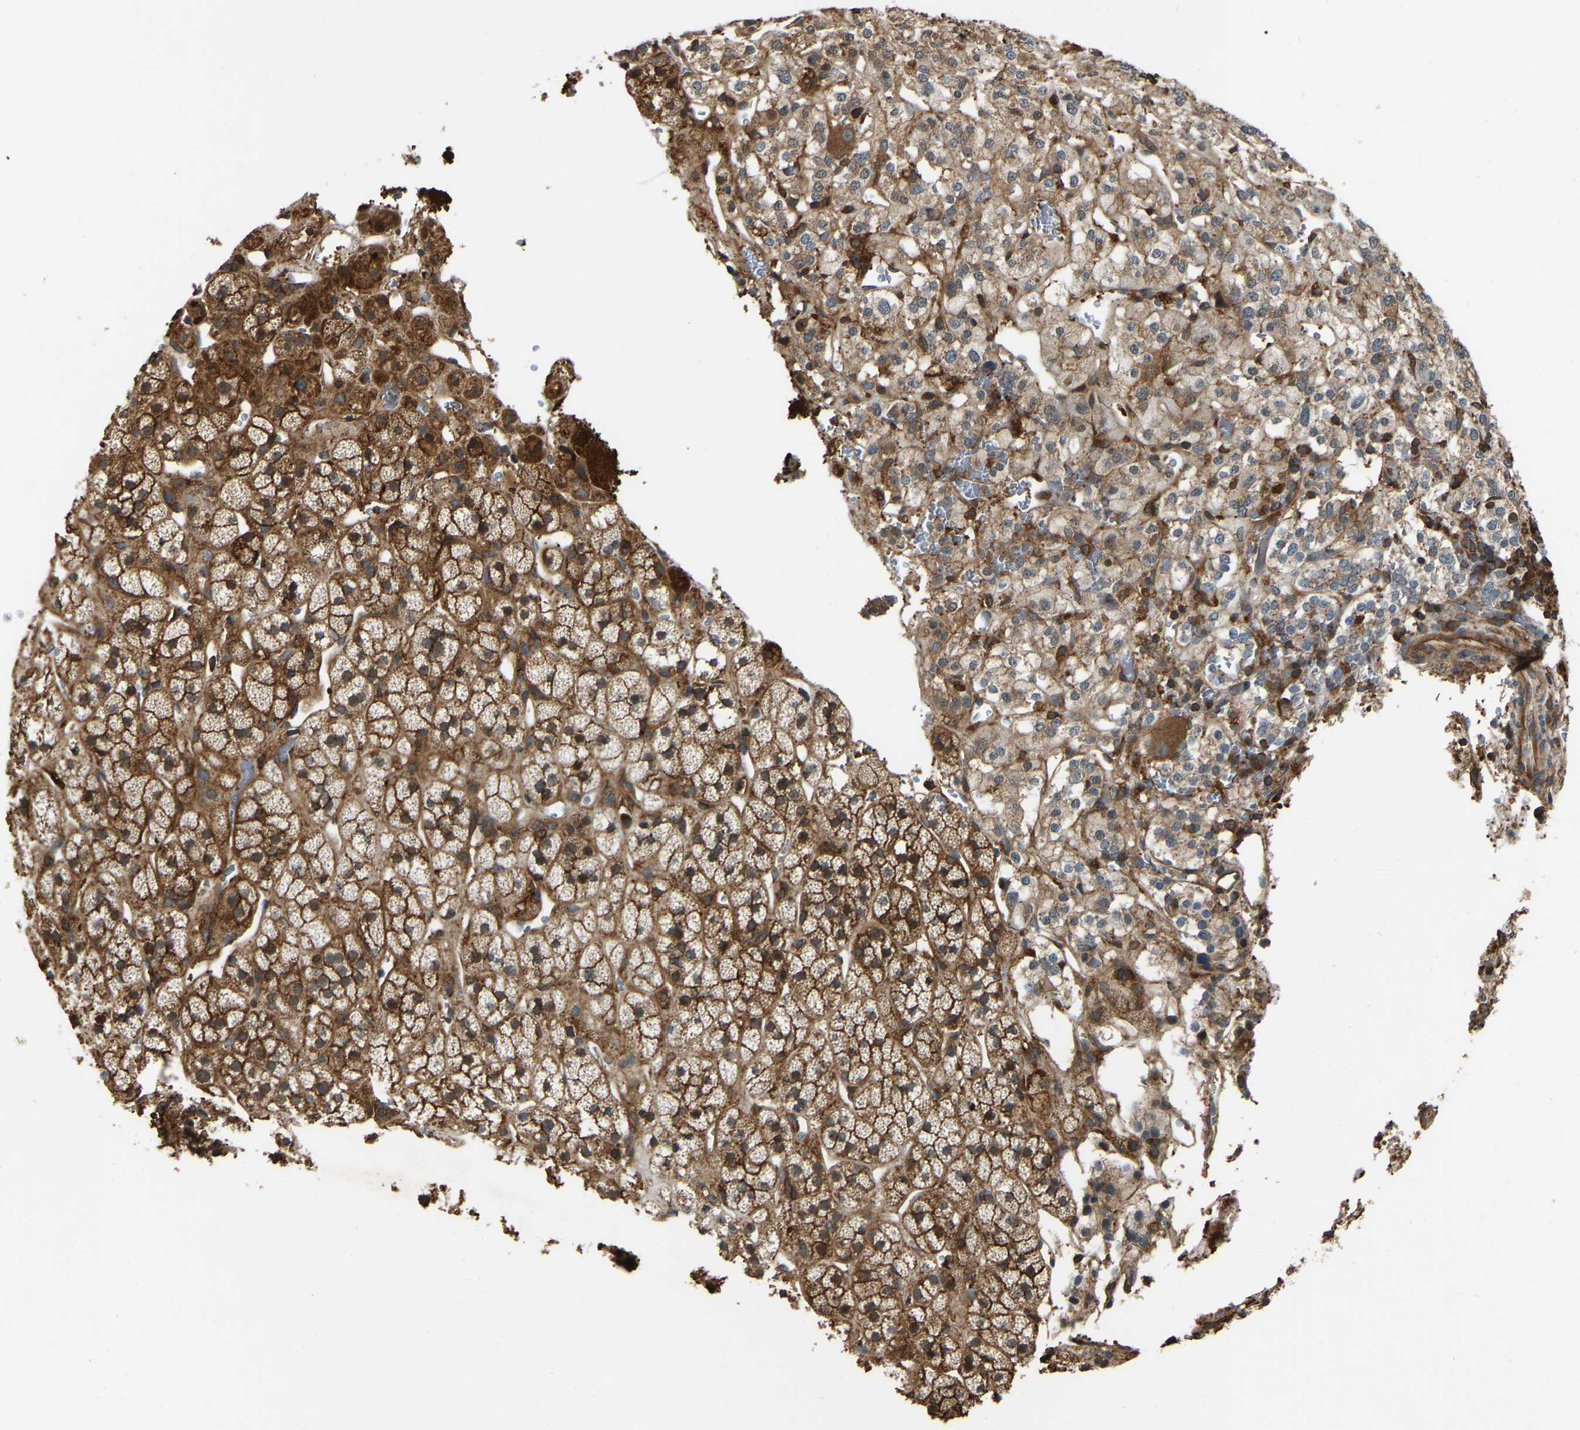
{"staining": {"intensity": "moderate", "quantity": ">75%", "location": "cytoplasmic/membranous,nuclear"}, "tissue": "adrenal gland", "cell_type": "Glandular cells", "image_type": "normal", "snomed": [{"axis": "morphology", "description": "Normal tissue, NOS"}, {"axis": "topography", "description": "Adrenal gland"}], "caption": "Adrenal gland stained with IHC shows moderate cytoplasmic/membranous,nuclear staining in approximately >75% of glandular cells.", "gene": "SAMD9L", "patient": {"sex": "male", "age": 56}}